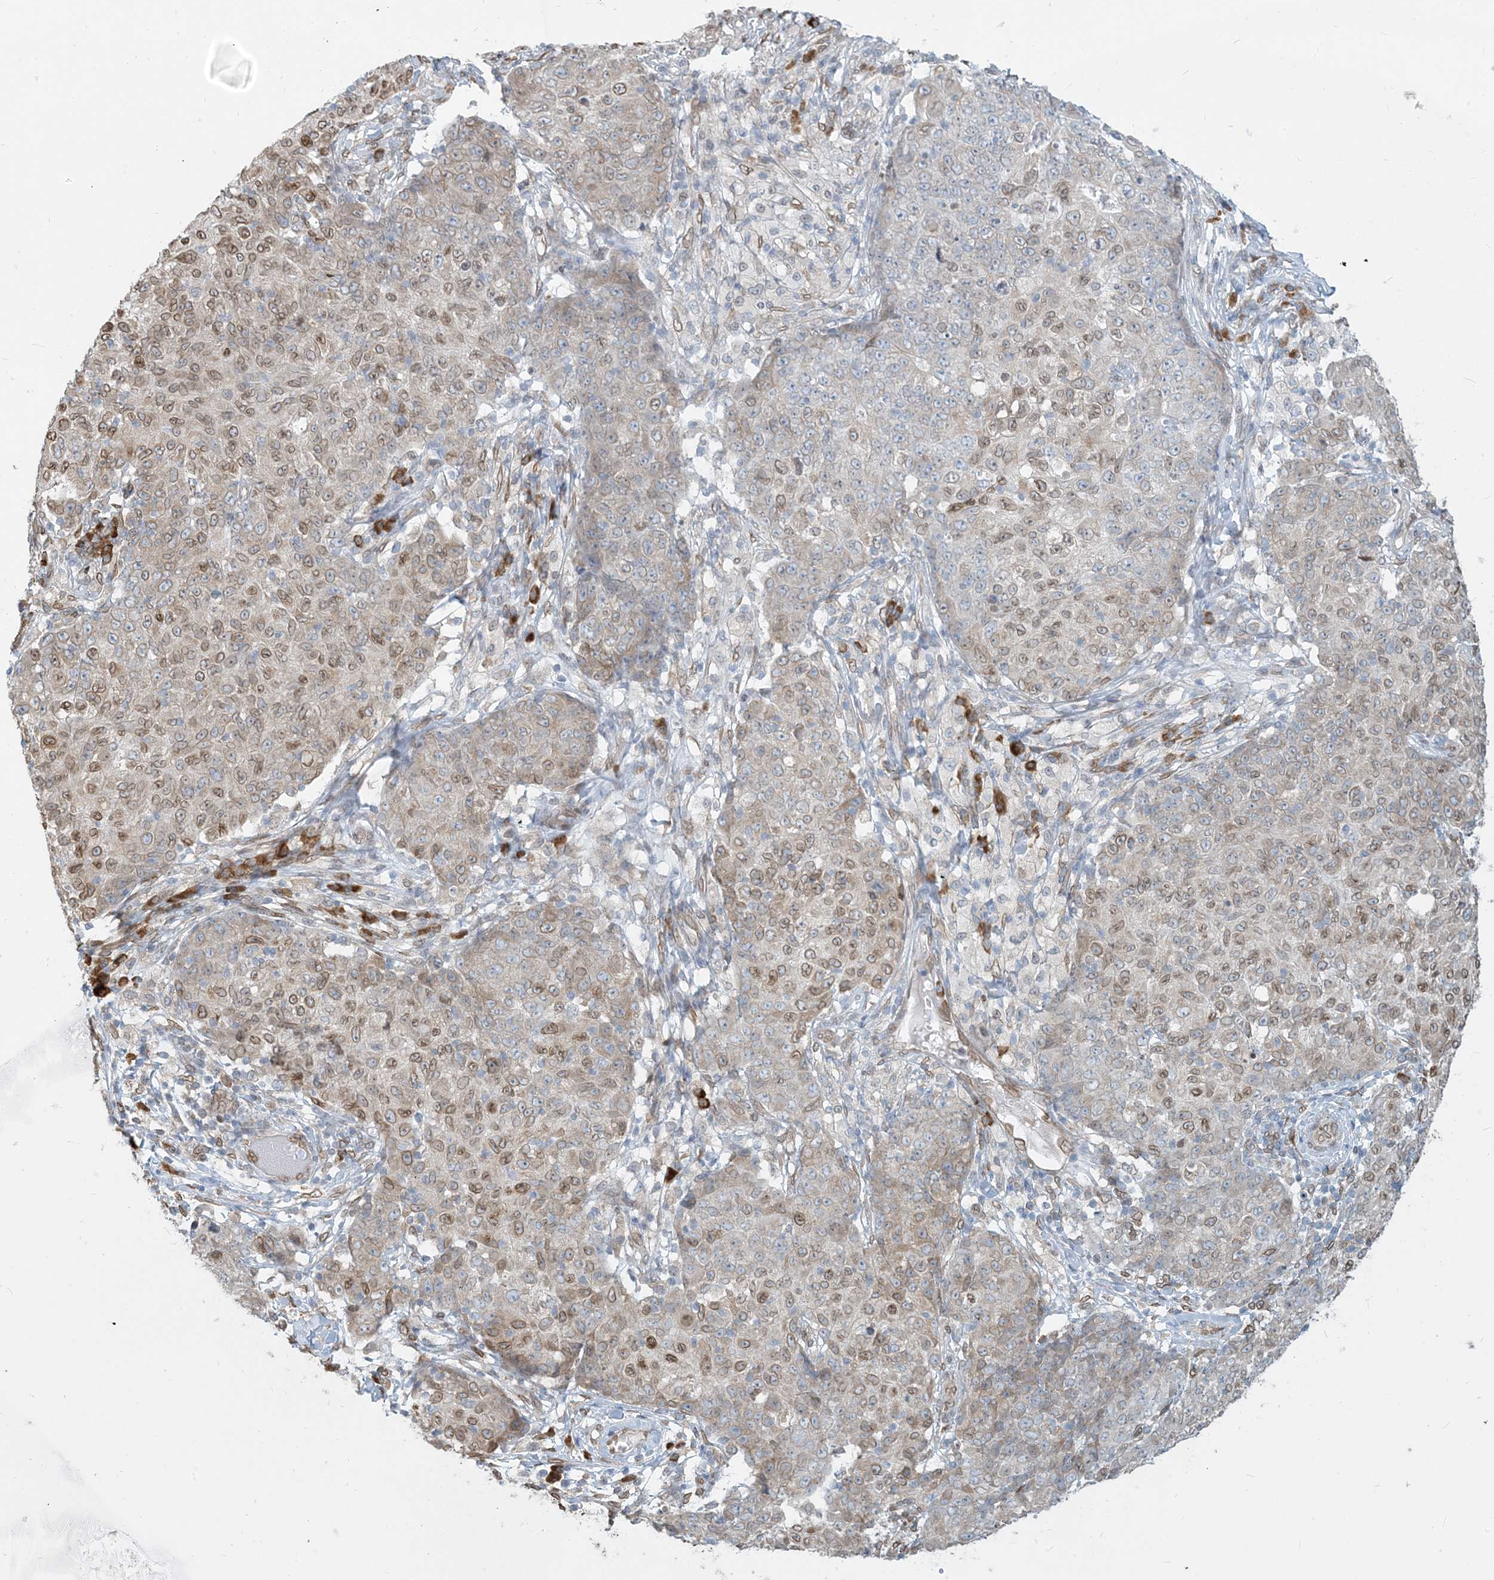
{"staining": {"intensity": "moderate", "quantity": "<25%", "location": "cytoplasmic/membranous,nuclear"}, "tissue": "ovarian cancer", "cell_type": "Tumor cells", "image_type": "cancer", "snomed": [{"axis": "morphology", "description": "Carcinoma, endometroid"}, {"axis": "topography", "description": "Ovary"}], "caption": "Ovarian endometroid carcinoma was stained to show a protein in brown. There is low levels of moderate cytoplasmic/membranous and nuclear staining in about <25% of tumor cells. (Brightfield microscopy of DAB IHC at high magnification).", "gene": "WWP1", "patient": {"sex": "female", "age": 42}}